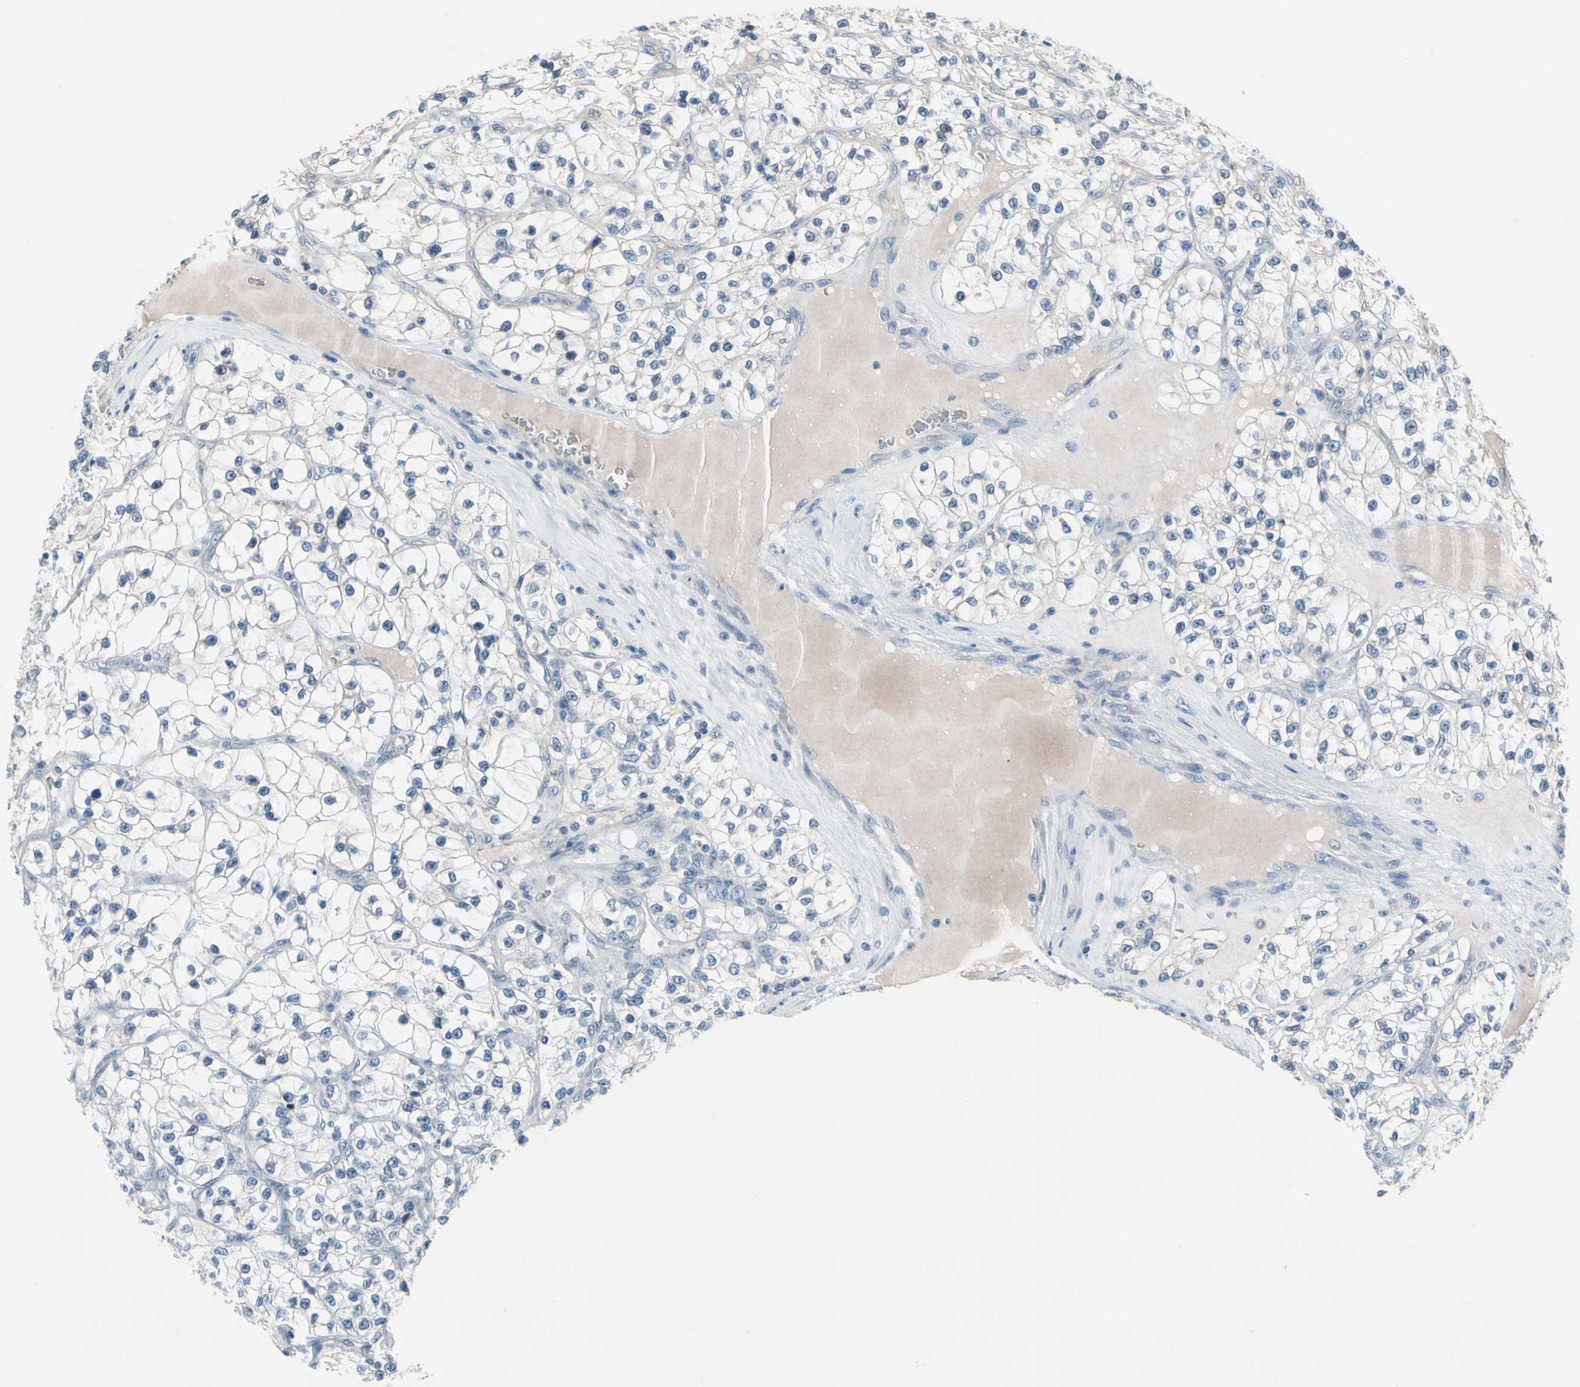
{"staining": {"intensity": "negative", "quantity": "none", "location": "none"}, "tissue": "renal cancer", "cell_type": "Tumor cells", "image_type": "cancer", "snomed": [{"axis": "morphology", "description": "Adenocarcinoma, NOS"}, {"axis": "topography", "description": "Kidney"}], "caption": "The IHC micrograph has no significant staining in tumor cells of adenocarcinoma (renal) tissue. (DAB (3,3'-diaminobenzidine) immunohistochemistry visualized using brightfield microscopy, high magnification).", "gene": "PGR", "patient": {"sex": "female", "age": 57}}